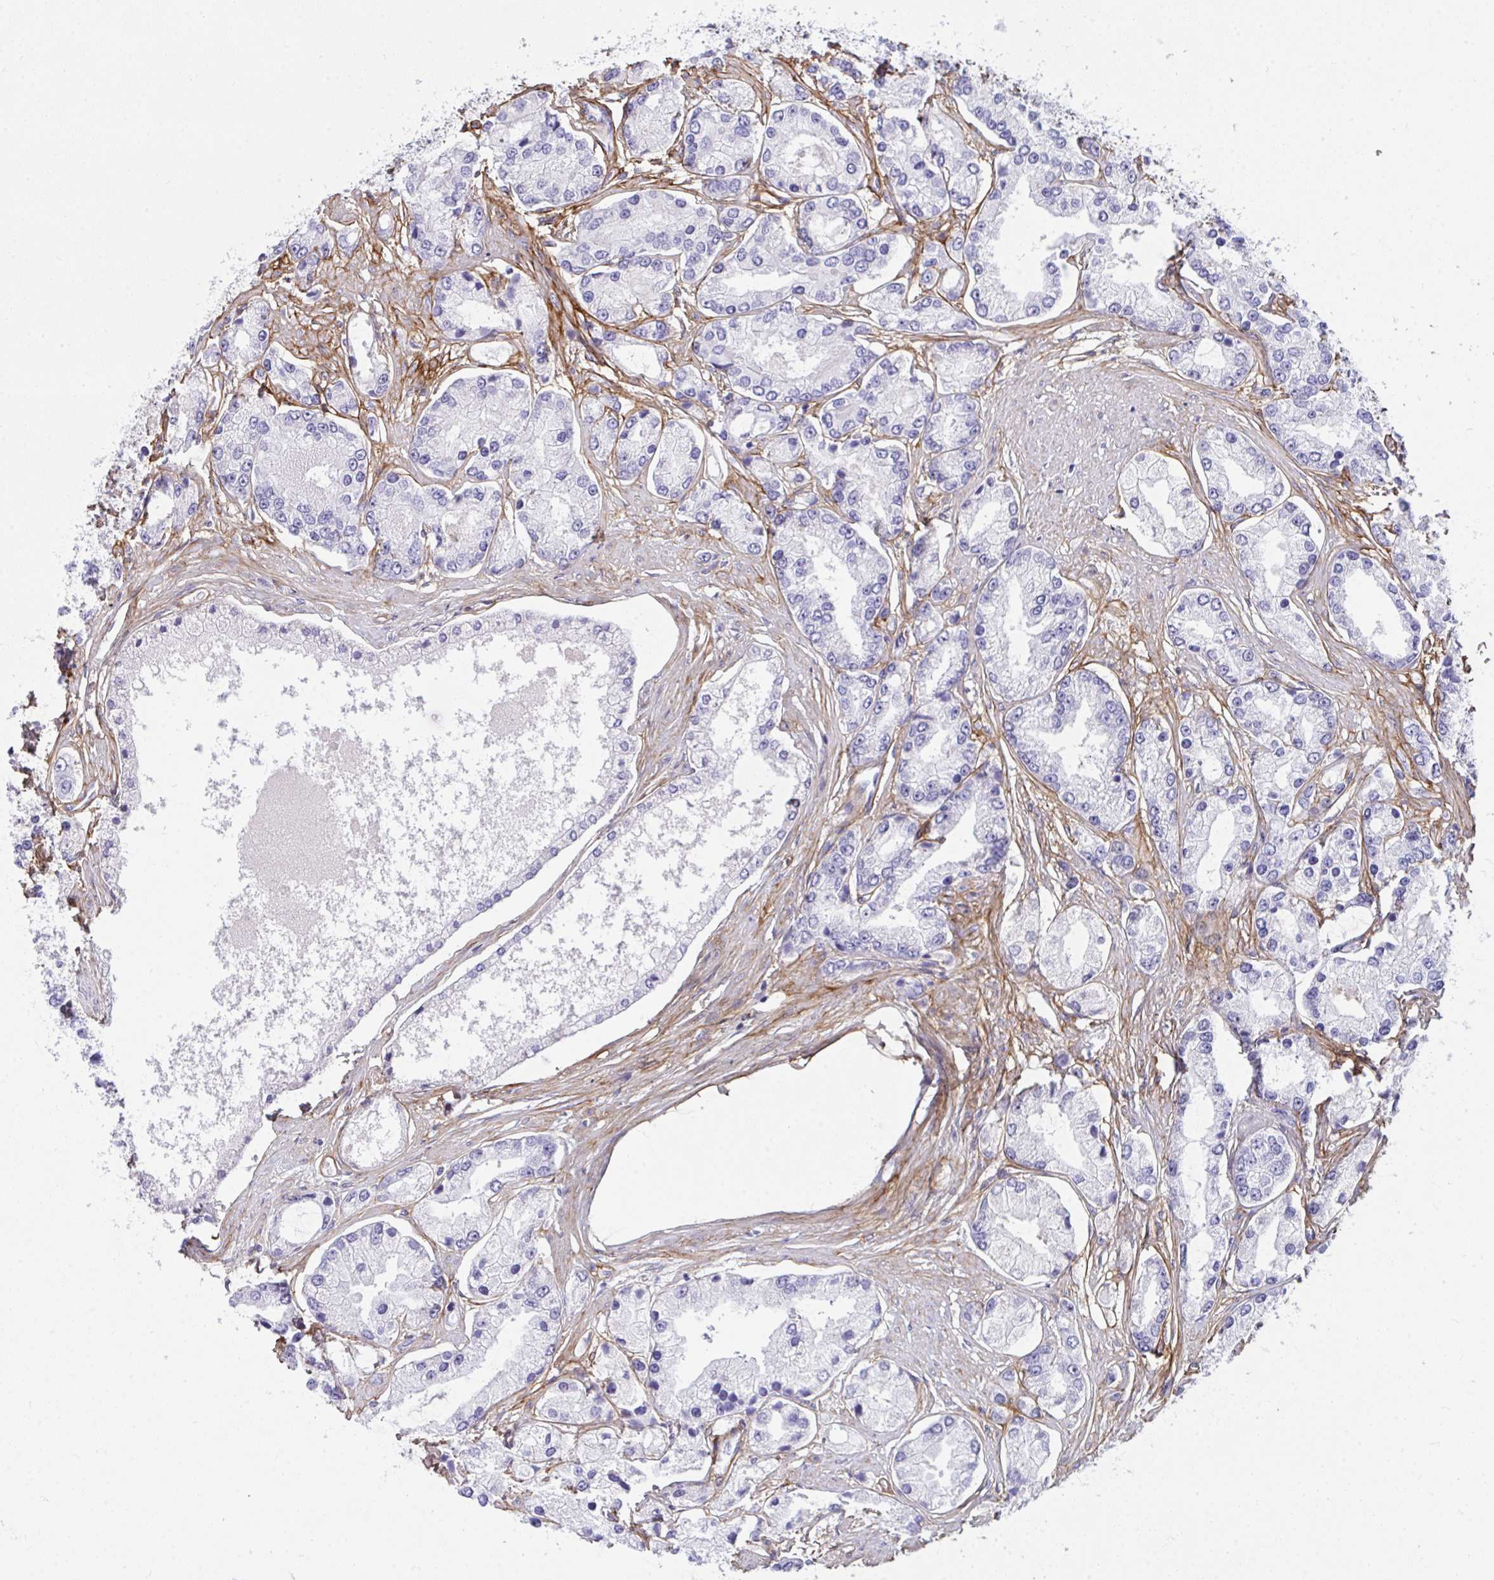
{"staining": {"intensity": "negative", "quantity": "none", "location": "none"}, "tissue": "prostate cancer", "cell_type": "Tumor cells", "image_type": "cancer", "snomed": [{"axis": "morphology", "description": "Adenocarcinoma, High grade"}, {"axis": "topography", "description": "Prostate"}], "caption": "This is a image of immunohistochemistry staining of prostate adenocarcinoma (high-grade), which shows no expression in tumor cells.", "gene": "LHFPL6", "patient": {"sex": "male", "age": 66}}